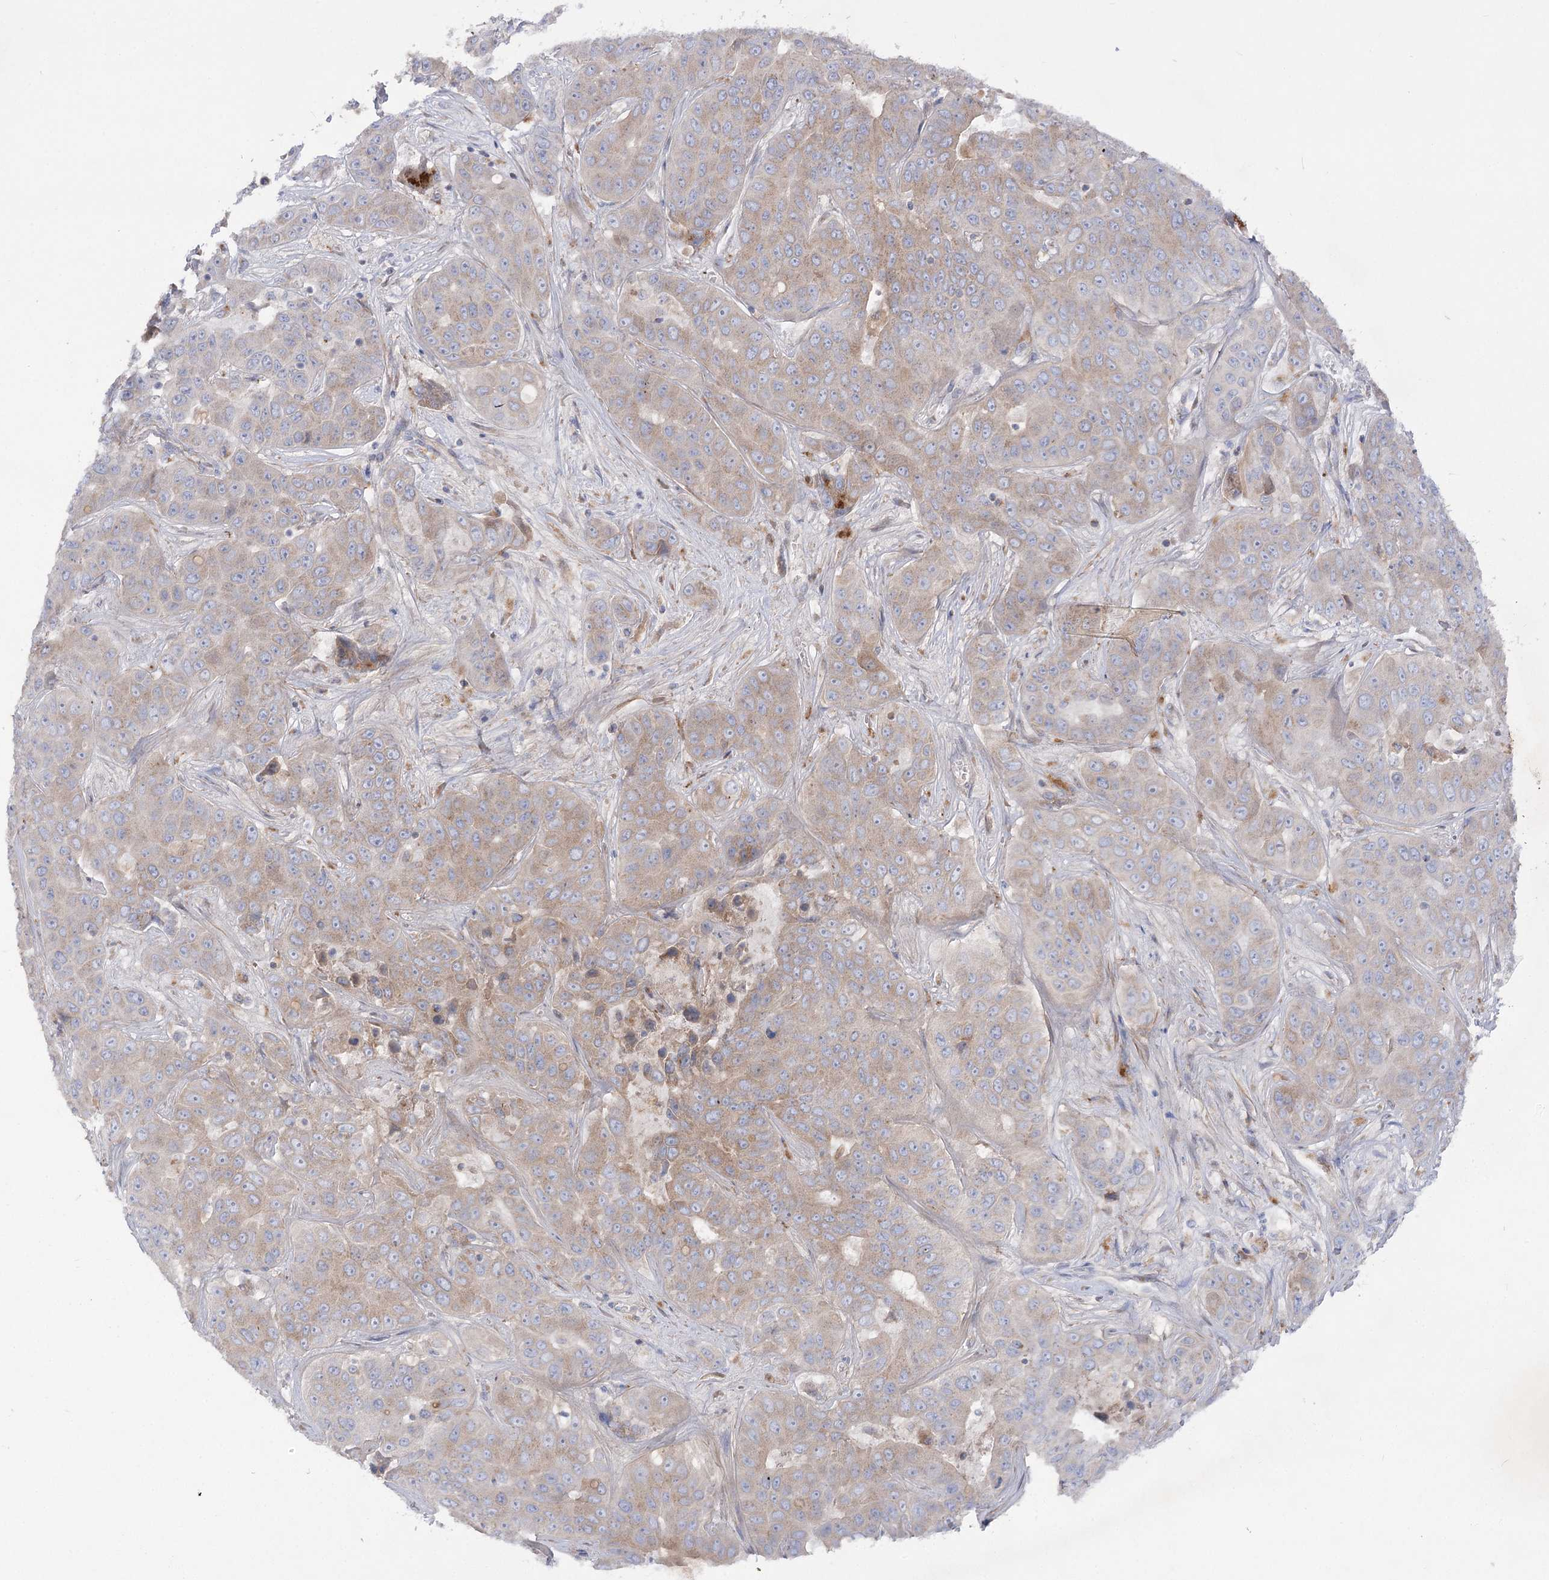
{"staining": {"intensity": "weak", "quantity": ">75%", "location": "cytoplasmic/membranous"}, "tissue": "liver cancer", "cell_type": "Tumor cells", "image_type": "cancer", "snomed": [{"axis": "morphology", "description": "Cholangiocarcinoma"}, {"axis": "topography", "description": "Liver"}], "caption": "This image displays immunohistochemistry staining of cholangiocarcinoma (liver), with low weak cytoplasmic/membranous expression in approximately >75% of tumor cells.", "gene": "GBF1", "patient": {"sex": "female", "age": 52}}